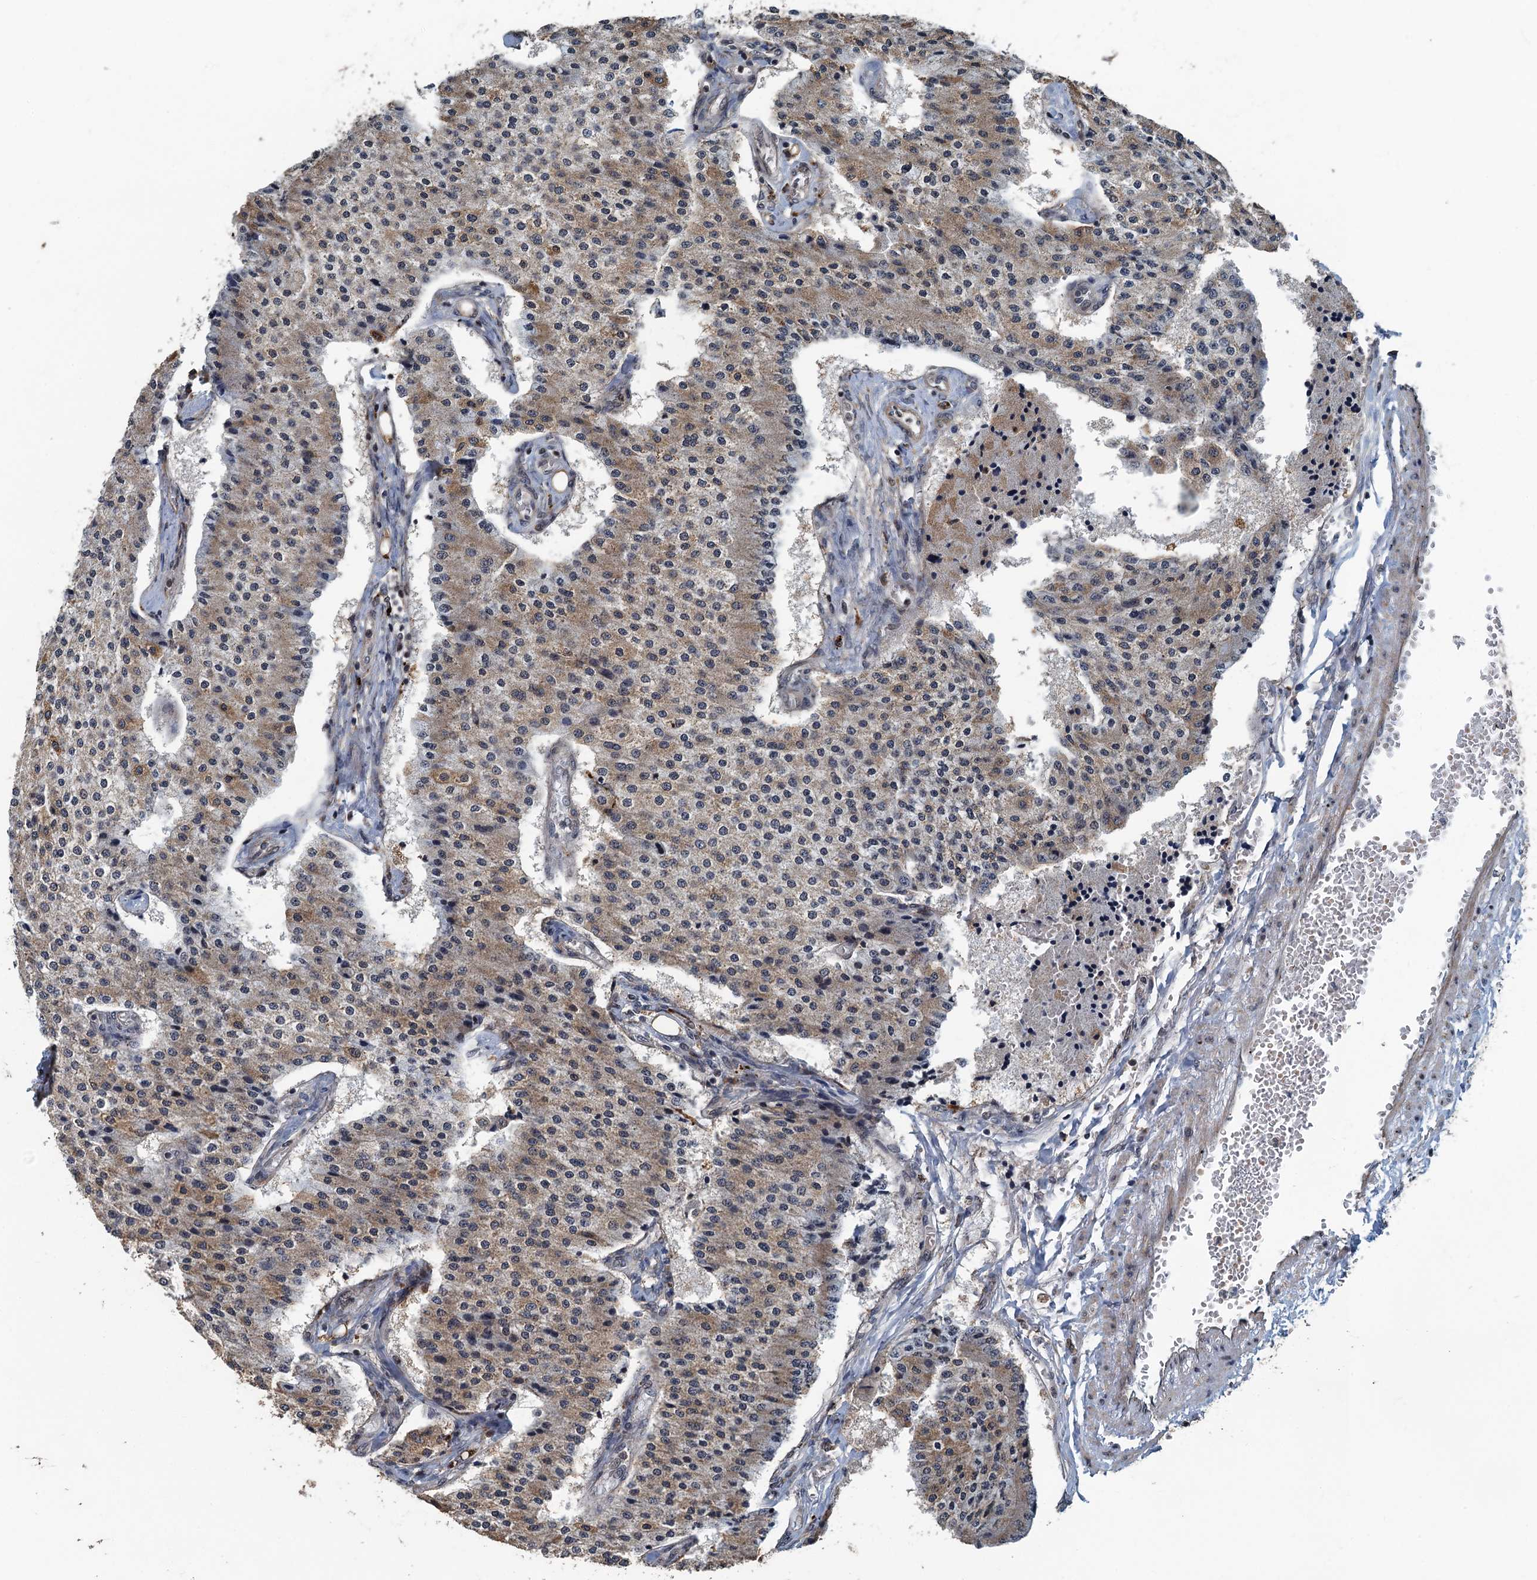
{"staining": {"intensity": "moderate", "quantity": "25%-75%", "location": "cytoplasmic/membranous"}, "tissue": "carcinoid", "cell_type": "Tumor cells", "image_type": "cancer", "snomed": [{"axis": "morphology", "description": "Carcinoid, malignant, NOS"}, {"axis": "topography", "description": "Colon"}], "caption": "Moderate cytoplasmic/membranous protein expression is appreciated in about 25%-75% of tumor cells in malignant carcinoid.", "gene": "AGRN", "patient": {"sex": "female", "age": 52}}